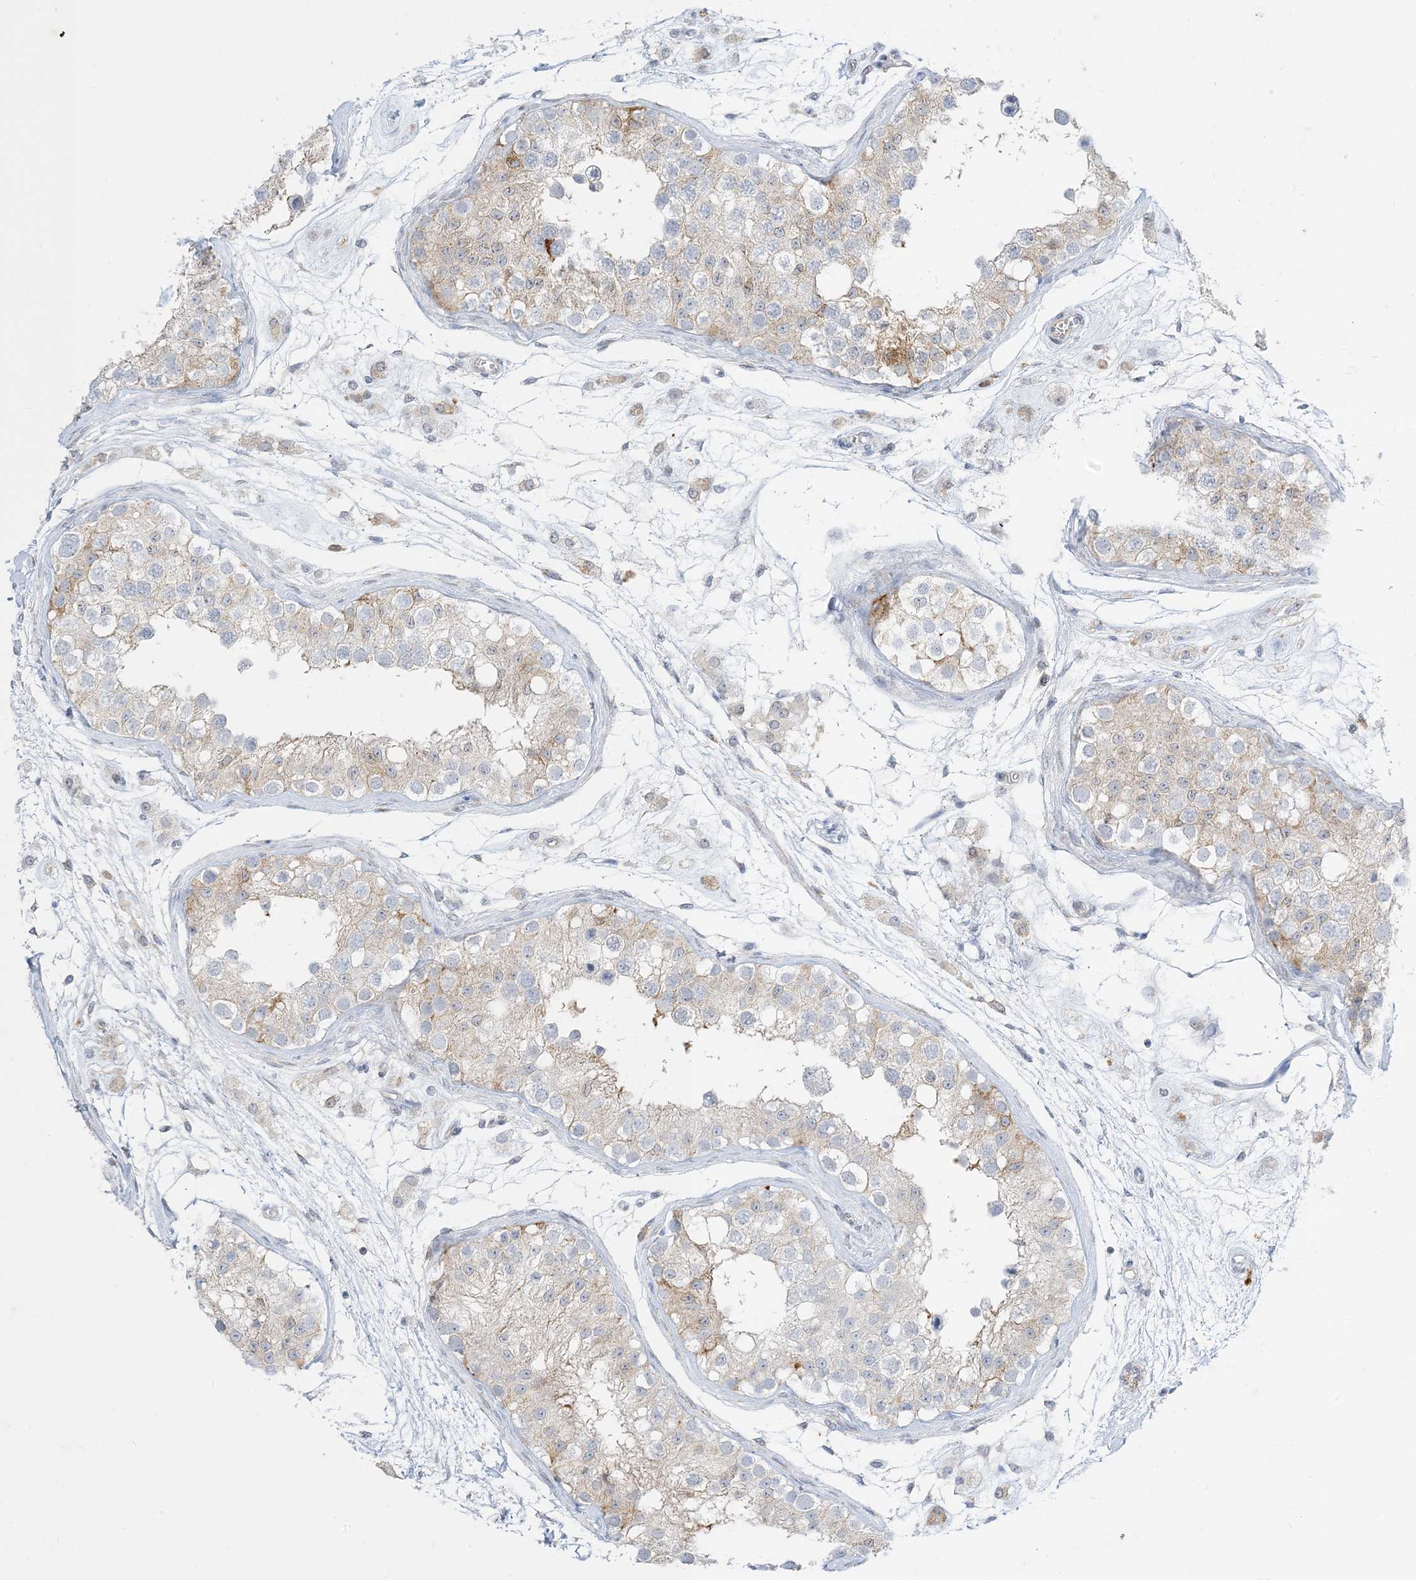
{"staining": {"intensity": "weak", "quantity": "<25%", "location": "cytoplasmic/membranous"}, "tissue": "testis", "cell_type": "Cells in seminiferous ducts", "image_type": "normal", "snomed": [{"axis": "morphology", "description": "Normal tissue, NOS"}, {"axis": "morphology", "description": "Adenocarcinoma, metastatic, NOS"}, {"axis": "topography", "description": "Testis"}], "caption": "The micrograph shows no staining of cells in seminiferous ducts in normal testis.", "gene": "RAC1", "patient": {"sex": "male", "age": 26}}